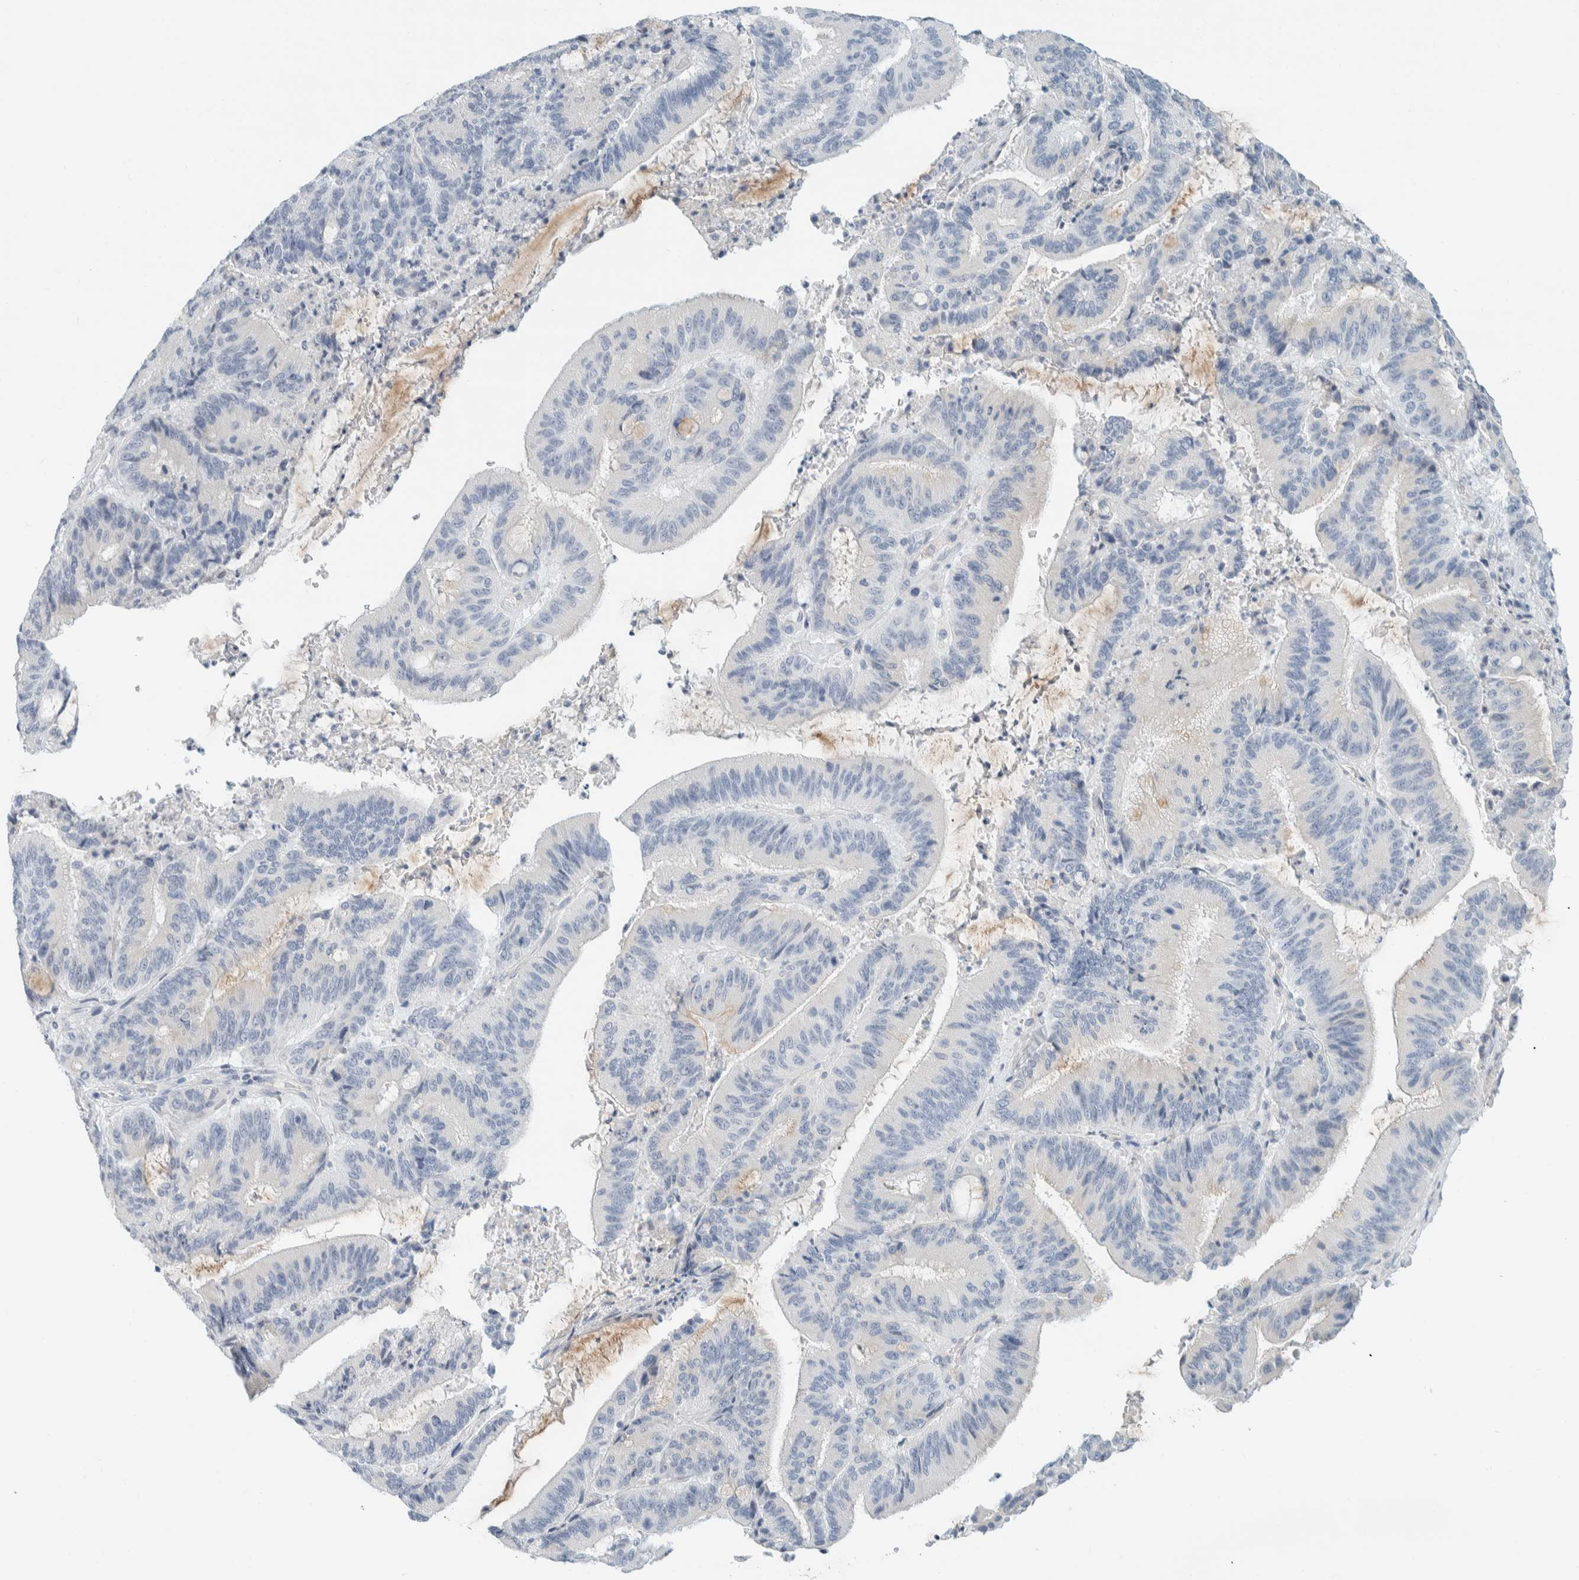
{"staining": {"intensity": "negative", "quantity": "none", "location": "none"}, "tissue": "liver cancer", "cell_type": "Tumor cells", "image_type": "cancer", "snomed": [{"axis": "morphology", "description": "Normal tissue, NOS"}, {"axis": "morphology", "description": "Cholangiocarcinoma"}, {"axis": "topography", "description": "Liver"}, {"axis": "topography", "description": "Peripheral nerve tissue"}], "caption": "Immunohistochemistry (IHC) of liver cancer (cholangiocarcinoma) displays no expression in tumor cells.", "gene": "ARHGAP27", "patient": {"sex": "female", "age": 73}}